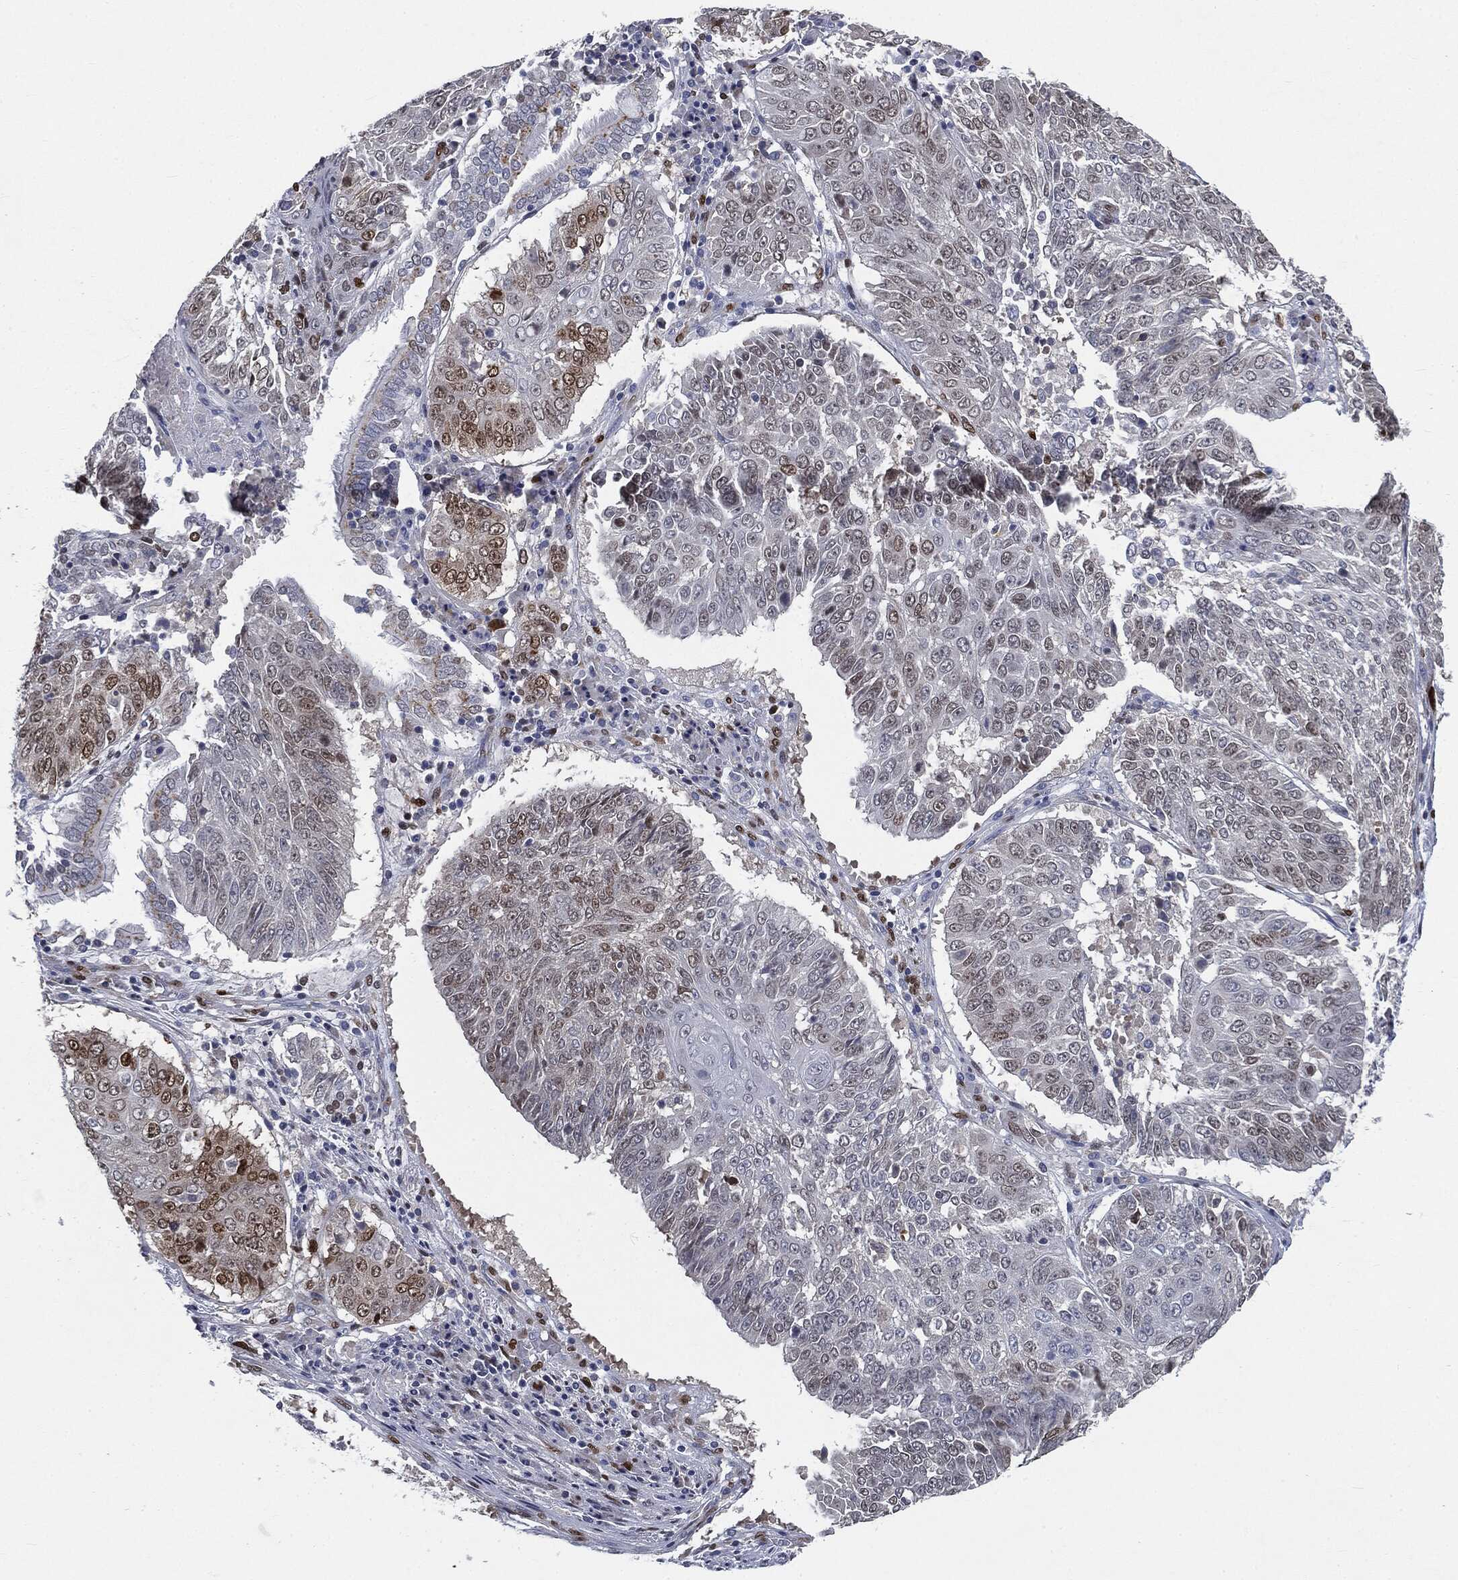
{"staining": {"intensity": "moderate", "quantity": "<25%", "location": "nuclear"}, "tissue": "lung cancer", "cell_type": "Tumor cells", "image_type": "cancer", "snomed": [{"axis": "morphology", "description": "Squamous cell carcinoma, NOS"}, {"axis": "topography", "description": "Lung"}], "caption": "The micrograph displays immunohistochemical staining of lung squamous cell carcinoma. There is moderate nuclear expression is seen in approximately <25% of tumor cells. (brown staining indicates protein expression, while blue staining denotes nuclei).", "gene": "CASD1", "patient": {"sex": "male", "age": 64}}